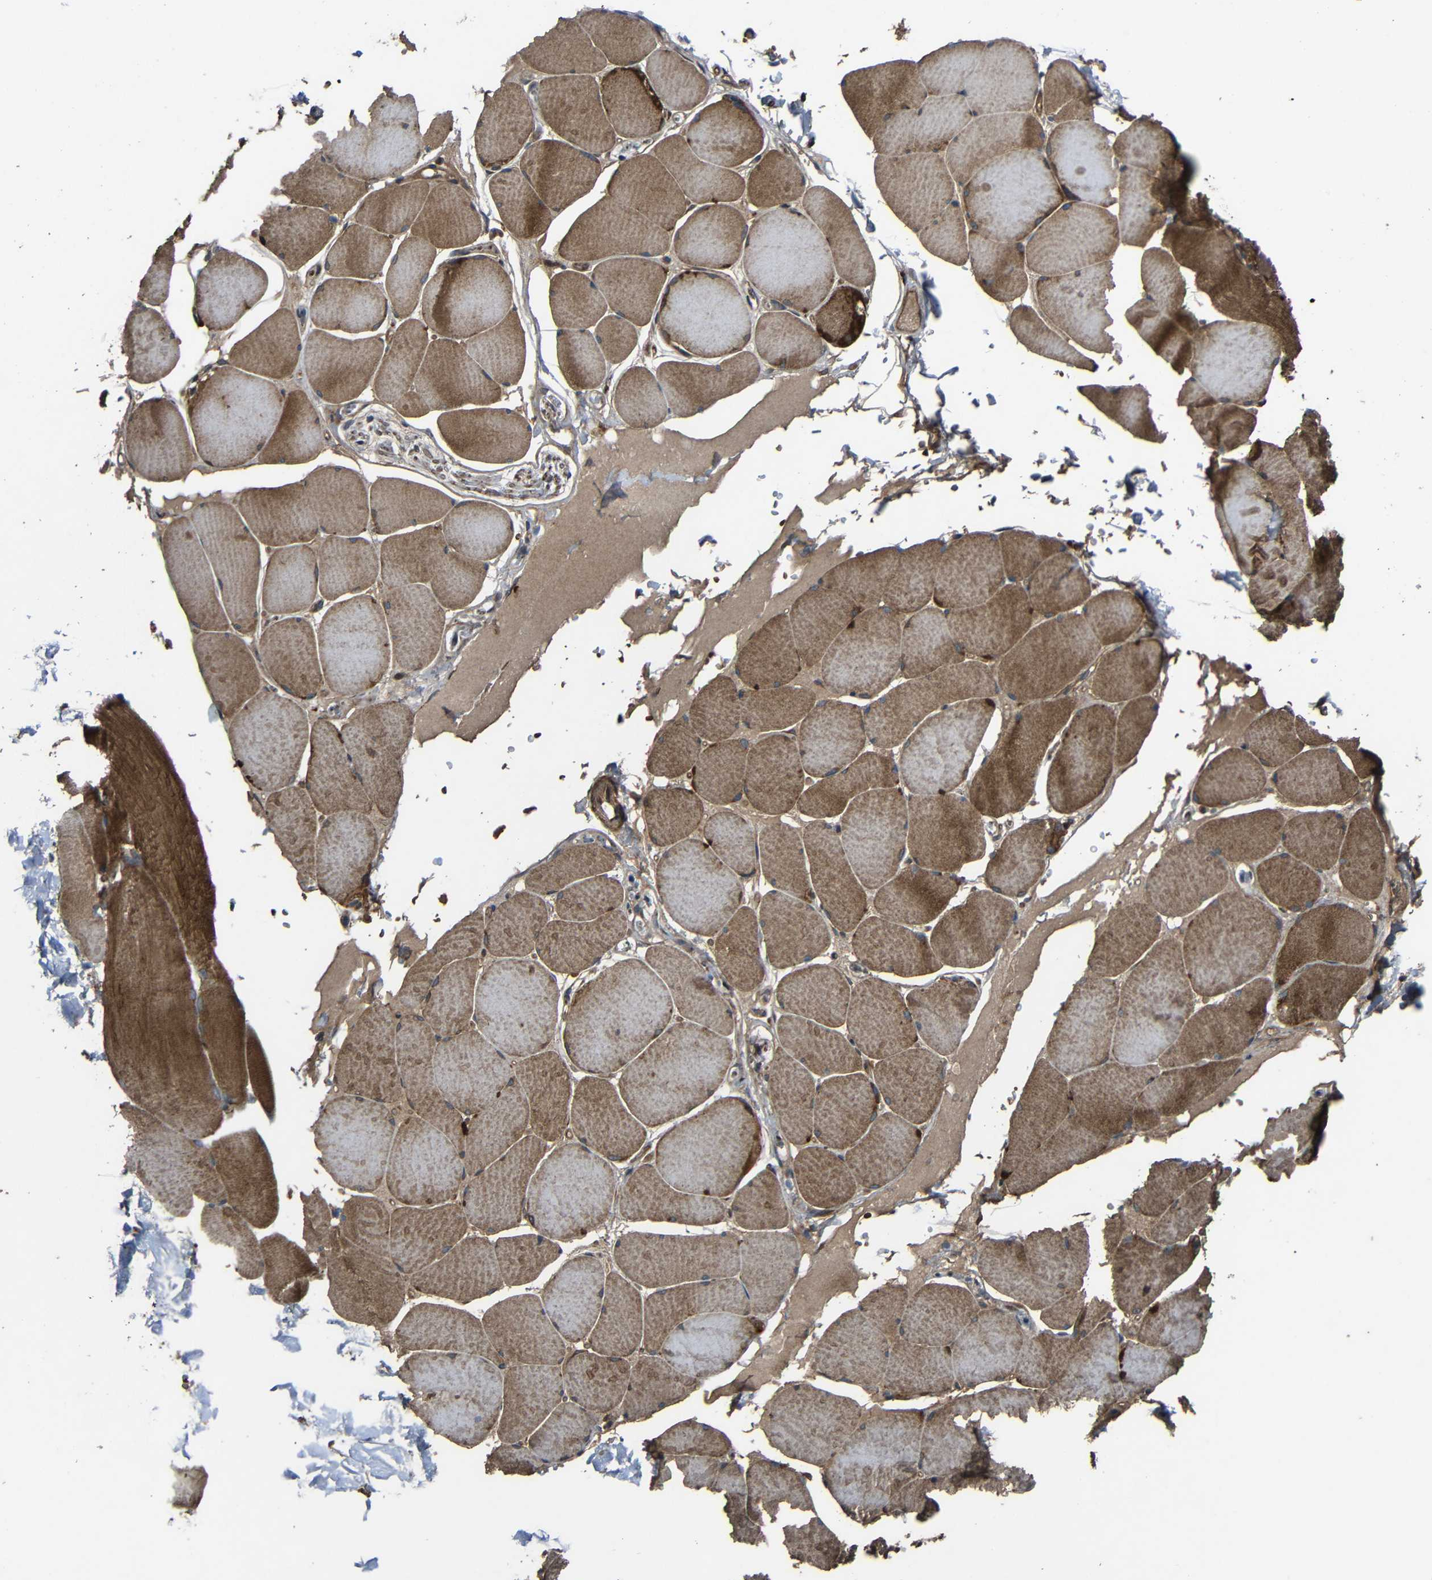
{"staining": {"intensity": "moderate", "quantity": ">75%", "location": "cytoplasmic/membranous"}, "tissue": "skeletal muscle", "cell_type": "Myocytes", "image_type": "normal", "snomed": [{"axis": "morphology", "description": "Normal tissue, NOS"}, {"axis": "topography", "description": "Skin"}, {"axis": "topography", "description": "Skeletal muscle"}], "caption": "Immunohistochemical staining of benign human skeletal muscle displays moderate cytoplasmic/membranous protein staining in about >75% of myocytes.", "gene": "C1GALT1", "patient": {"sex": "male", "age": 83}}